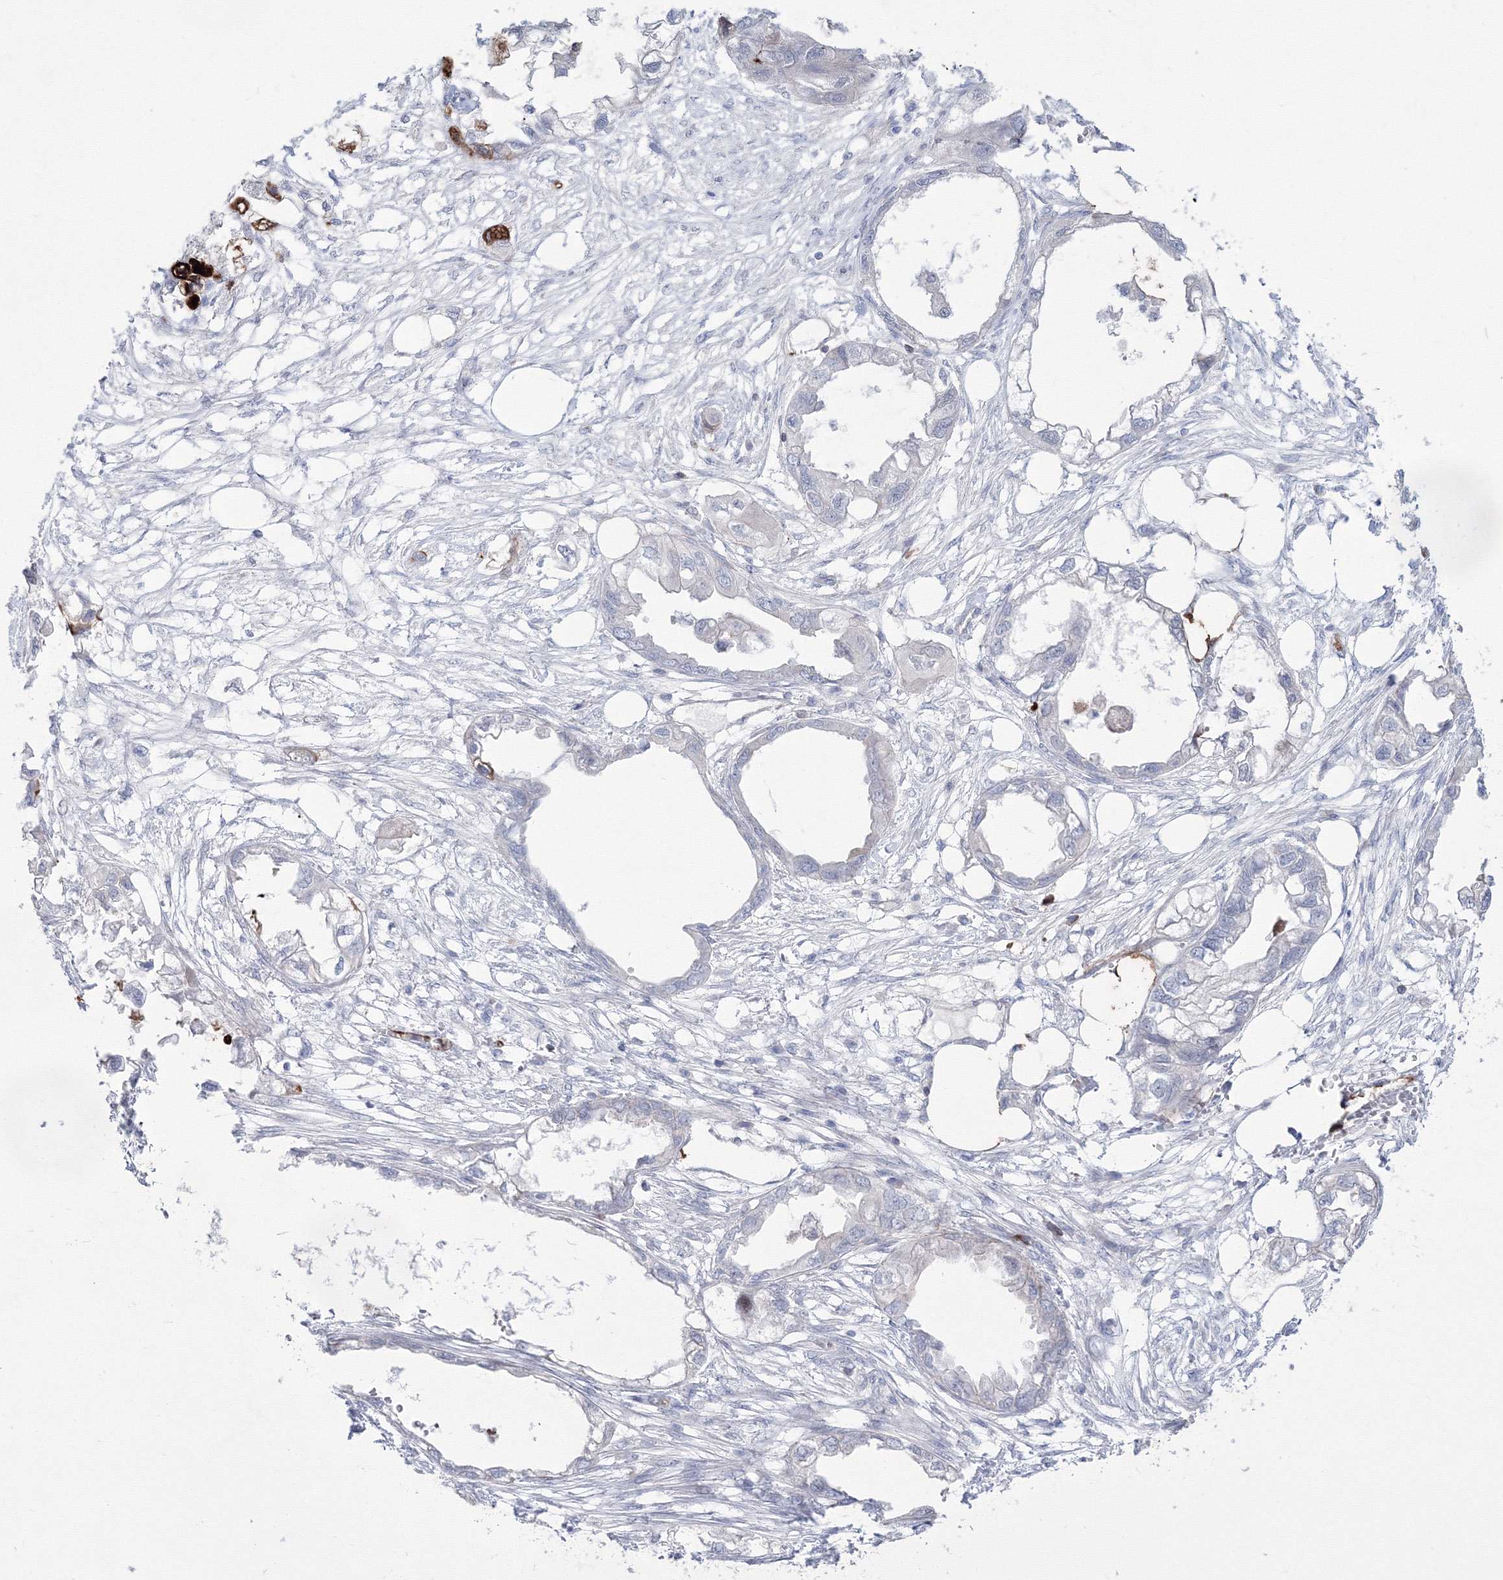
{"staining": {"intensity": "negative", "quantity": "none", "location": "none"}, "tissue": "endometrial cancer", "cell_type": "Tumor cells", "image_type": "cancer", "snomed": [{"axis": "morphology", "description": "Adenocarcinoma, NOS"}, {"axis": "morphology", "description": "Adenocarcinoma, metastatic, NOS"}, {"axis": "topography", "description": "Adipose tissue"}, {"axis": "topography", "description": "Endometrium"}], "caption": "Photomicrograph shows no significant protein expression in tumor cells of adenocarcinoma (endometrial). (DAB (3,3'-diaminobenzidine) IHC, high magnification).", "gene": "HYAL2", "patient": {"sex": "female", "age": 67}}